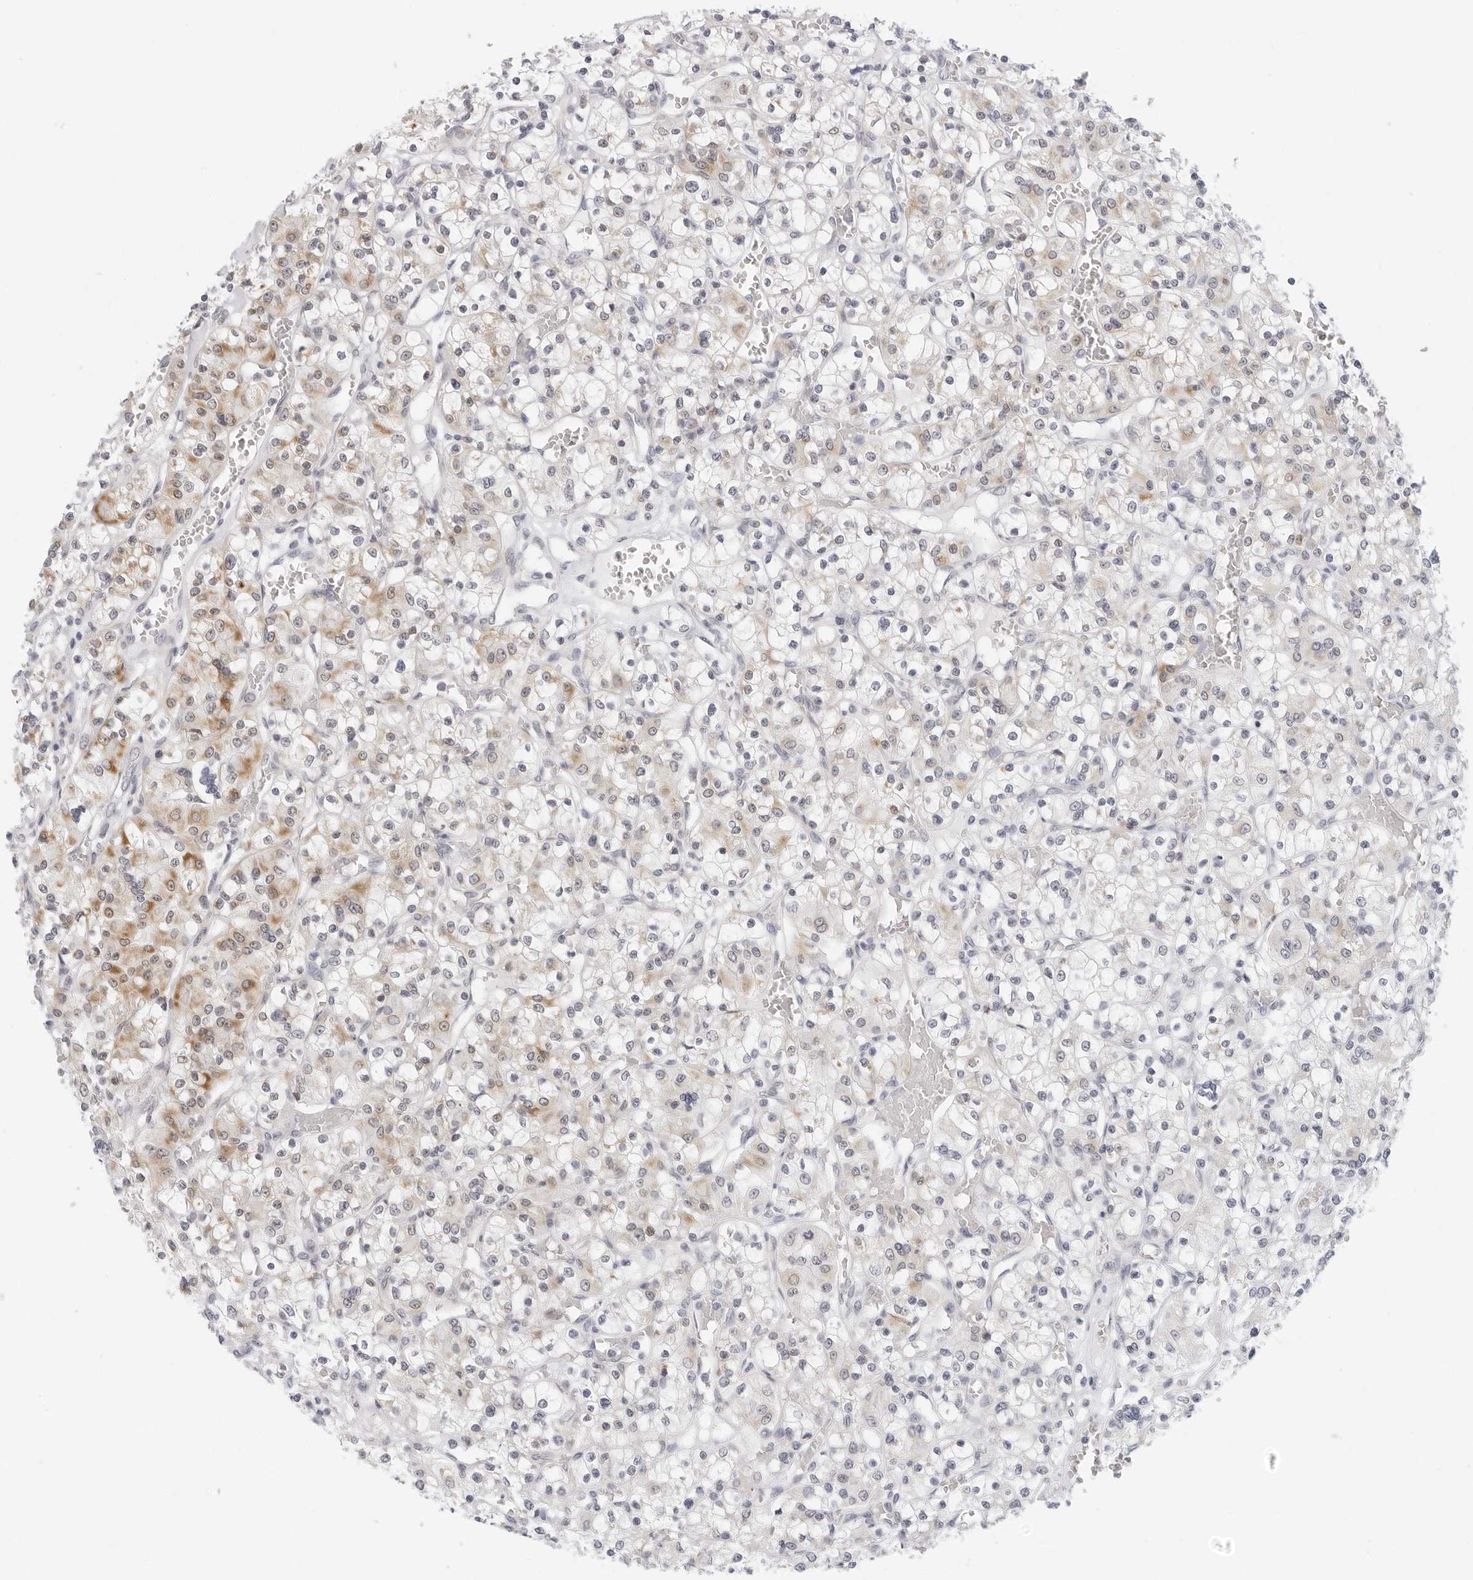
{"staining": {"intensity": "moderate", "quantity": "<25%", "location": "cytoplasmic/membranous"}, "tissue": "renal cancer", "cell_type": "Tumor cells", "image_type": "cancer", "snomed": [{"axis": "morphology", "description": "Adenocarcinoma, NOS"}, {"axis": "topography", "description": "Kidney"}], "caption": "Immunohistochemical staining of human renal cancer reveals low levels of moderate cytoplasmic/membranous expression in approximately <25% of tumor cells. The staining is performed using DAB brown chromogen to label protein expression. The nuclei are counter-stained blue using hematoxylin.", "gene": "CIART", "patient": {"sex": "female", "age": 59}}